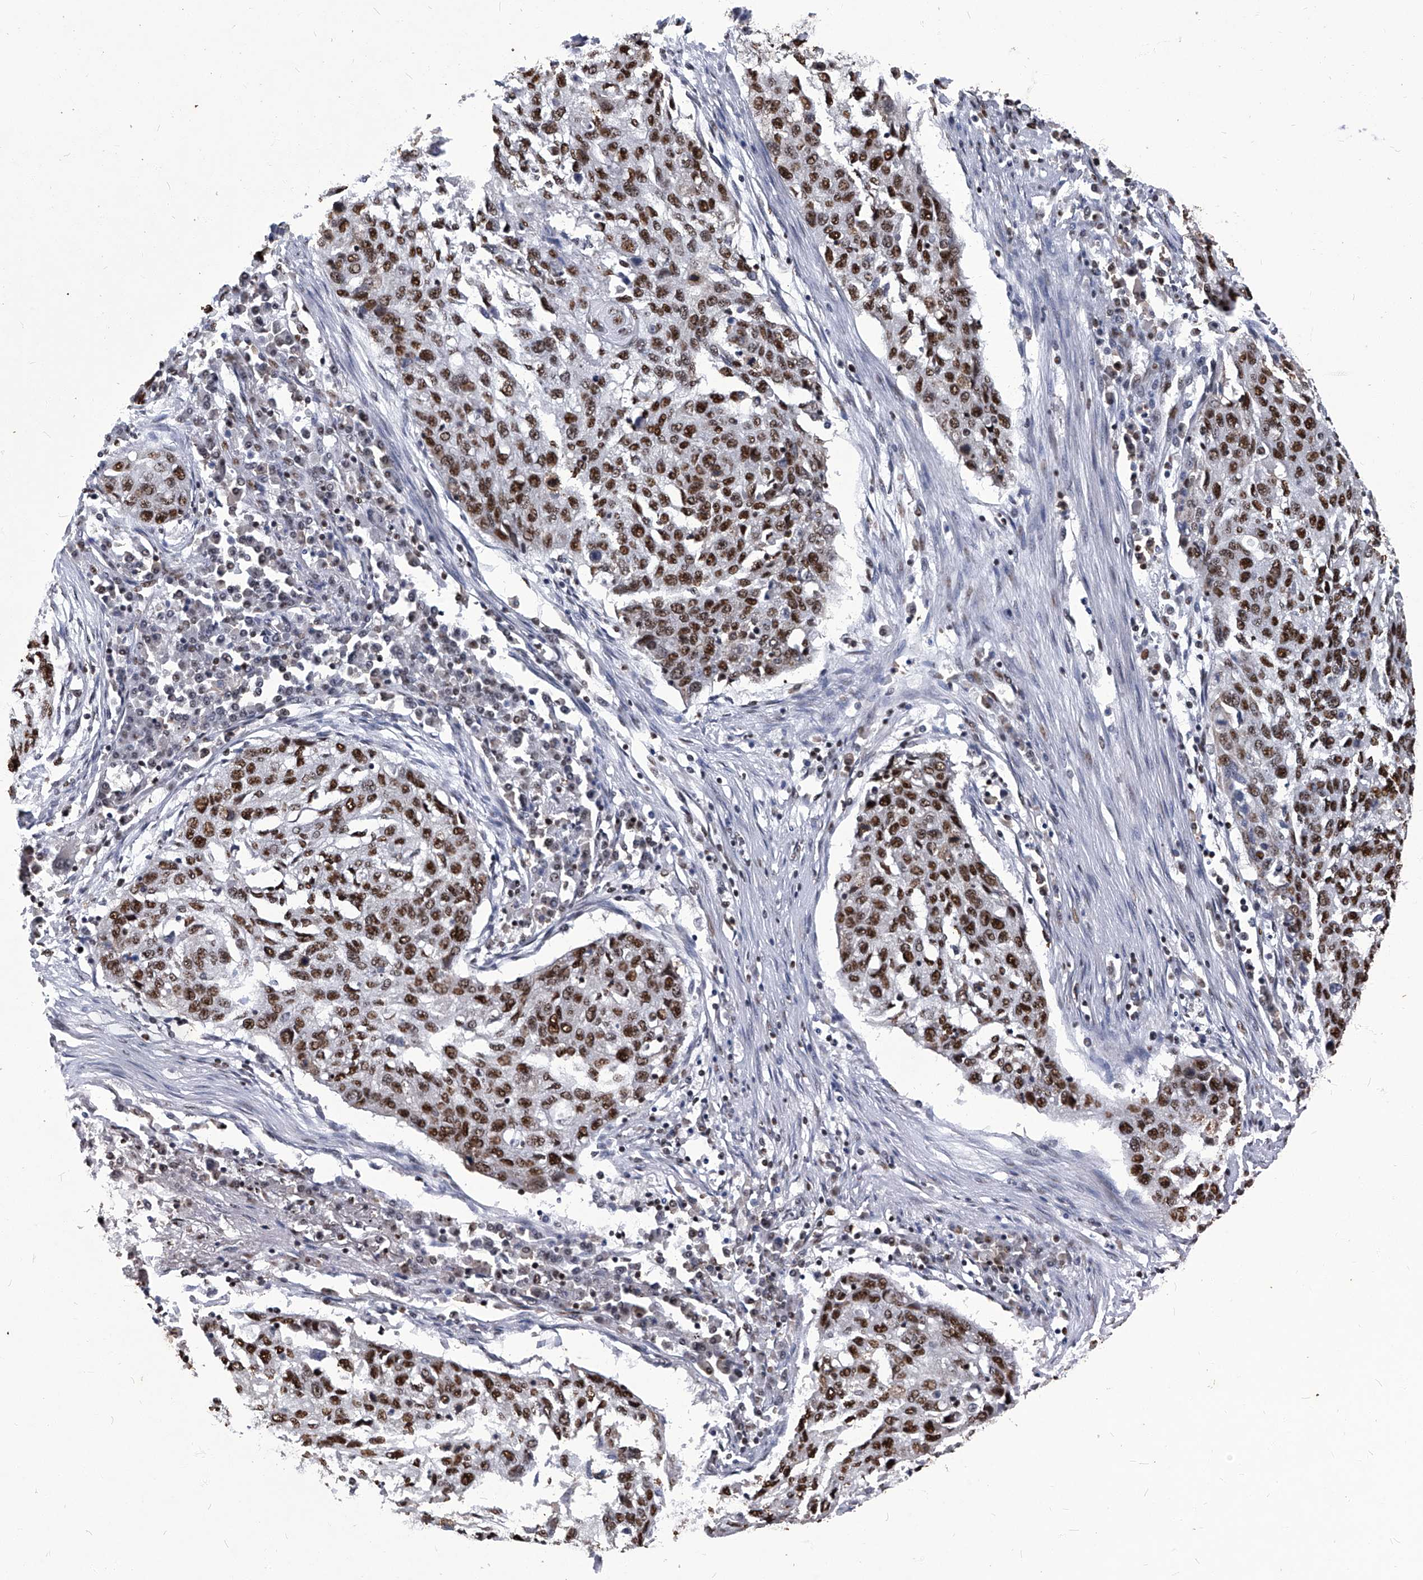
{"staining": {"intensity": "moderate", "quantity": ">75%", "location": "nuclear"}, "tissue": "lung cancer", "cell_type": "Tumor cells", "image_type": "cancer", "snomed": [{"axis": "morphology", "description": "Squamous cell carcinoma, NOS"}, {"axis": "topography", "description": "Lung"}], "caption": "Lung squamous cell carcinoma stained with a brown dye shows moderate nuclear positive expression in approximately >75% of tumor cells.", "gene": "HBP1", "patient": {"sex": "female", "age": 63}}